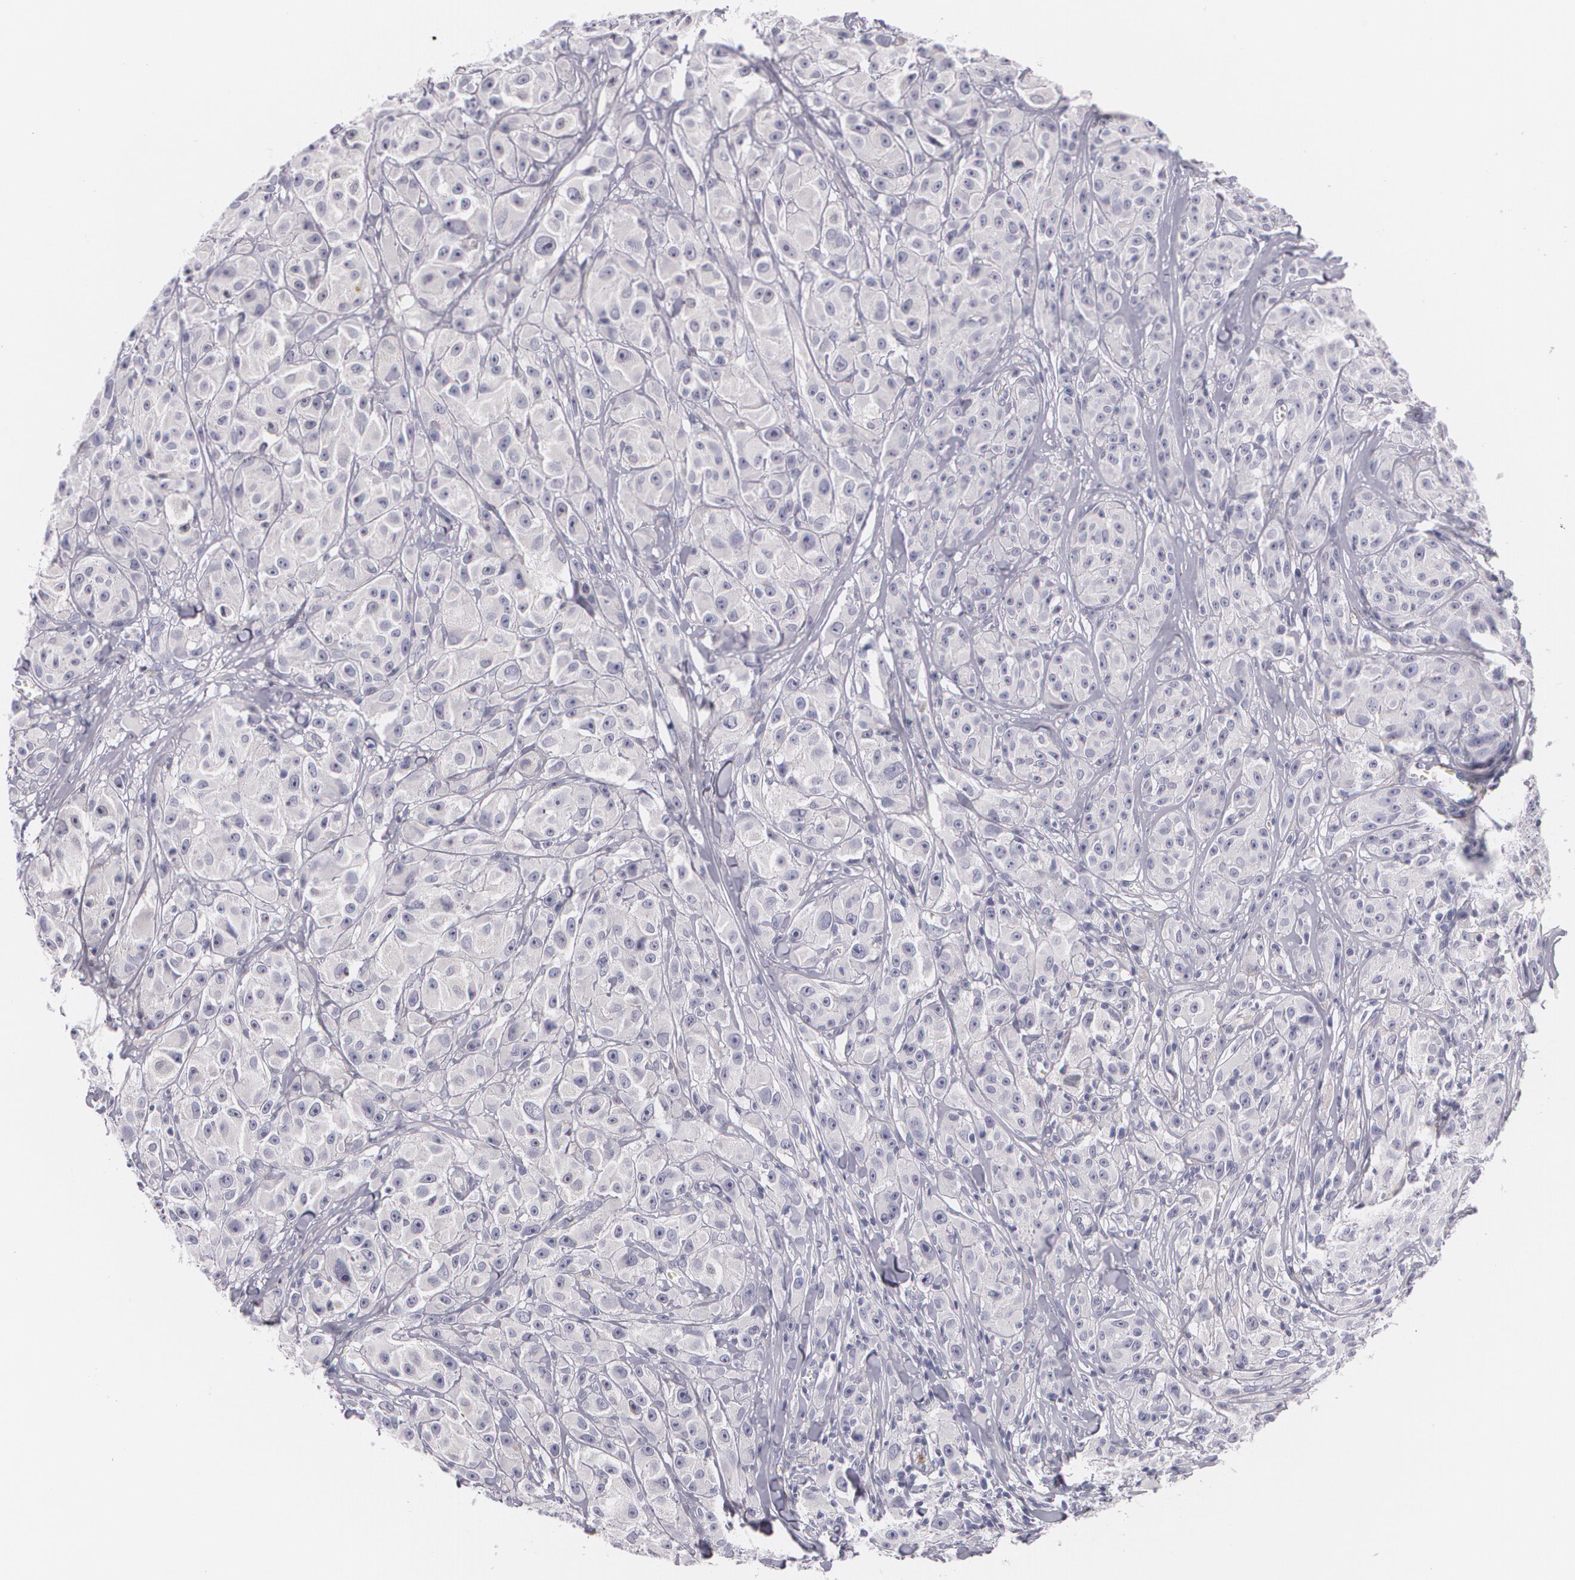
{"staining": {"intensity": "negative", "quantity": "none", "location": "none"}, "tissue": "melanoma", "cell_type": "Tumor cells", "image_type": "cancer", "snomed": [{"axis": "morphology", "description": "Malignant melanoma, NOS"}, {"axis": "topography", "description": "Skin"}], "caption": "The IHC photomicrograph has no significant expression in tumor cells of malignant melanoma tissue.", "gene": "FAM181A", "patient": {"sex": "male", "age": 56}}